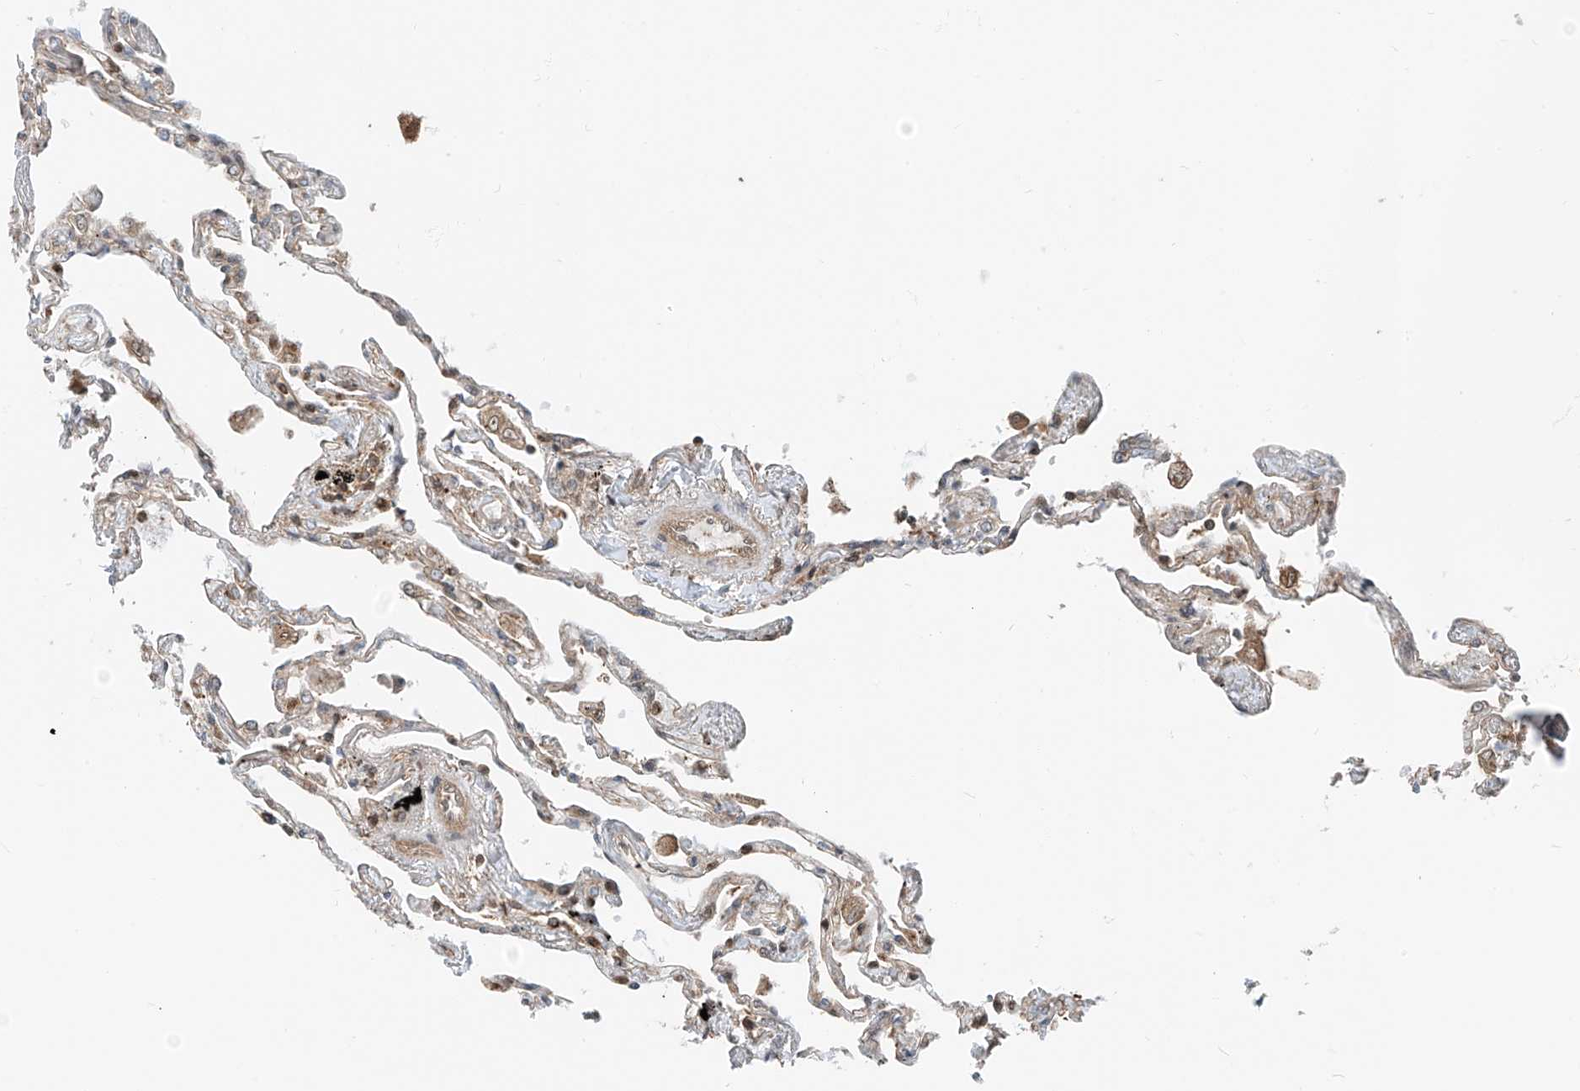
{"staining": {"intensity": "moderate", "quantity": ">75%", "location": "cytoplasmic/membranous,nuclear"}, "tissue": "lung", "cell_type": "Alveolar cells", "image_type": "normal", "snomed": [{"axis": "morphology", "description": "Normal tissue, NOS"}, {"axis": "topography", "description": "Lung"}], "caption": "Immunohistochemistry staining of normal lung, which displays medium levels of moderate cytoplasmic/membranous,nuclear expression in approximately >75% of alveolar cells indicating moderate cytoplasmic/membranous,nuclear protein staining. The staining was performed using DAB (brown) for protein detection and nuclei were counterstained in hematoxylin (blue).", "gene": "USP48", "patient": {"sex": "female", "age": 67}}